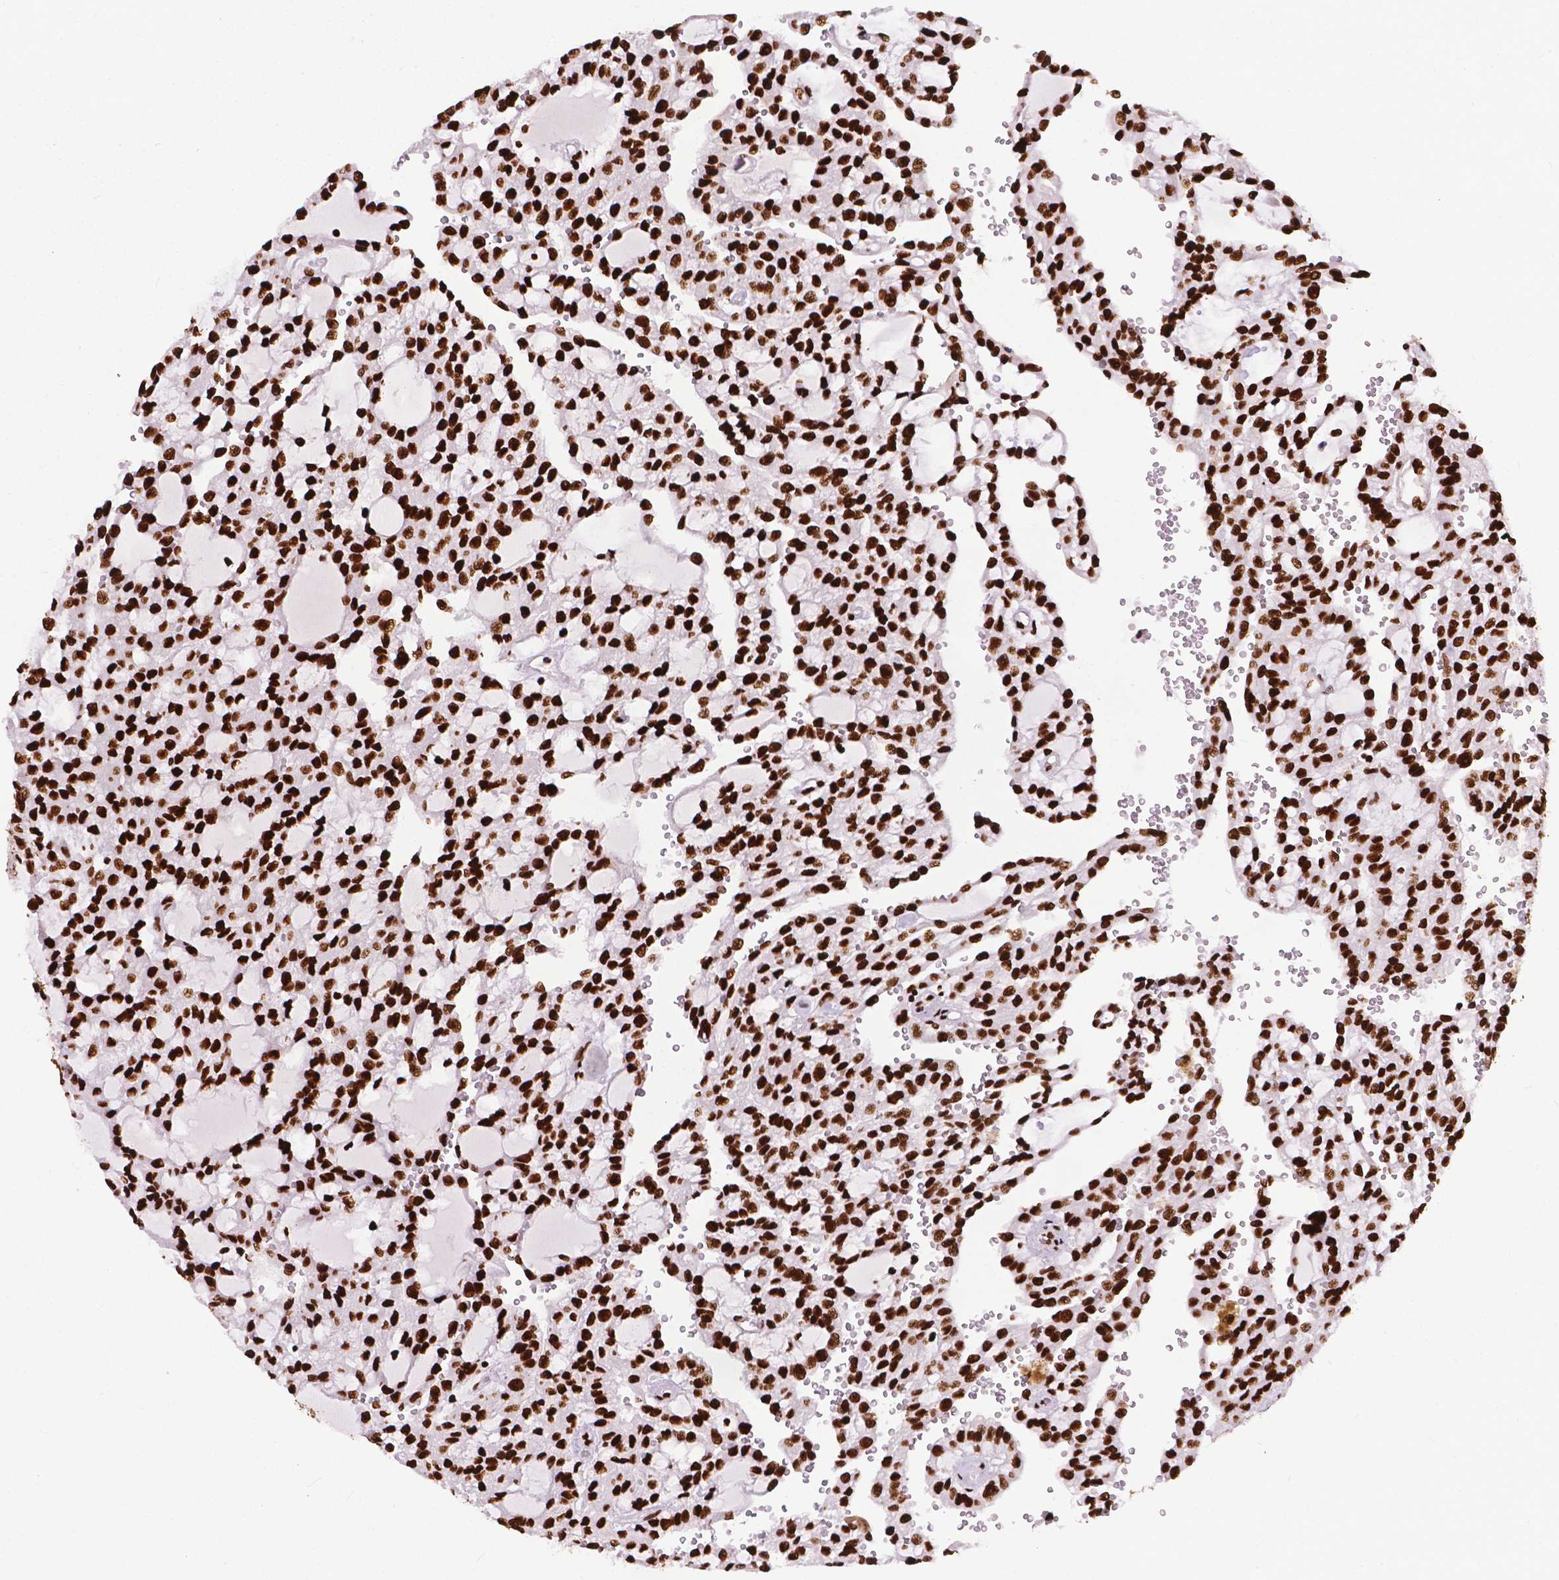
{"staining": {"intensity": "strong", "quantity": ">75%", "location": "nuclear"}, "tissue": "renal cancer", "cell_type": "Tumor cells", "image_type": "cancer", "snomed": [{"axis": "morphology", "description": "Adenocarcinoma, NOS"}, {"axis": "topography", "description": "Kidney"}], "caption": "IHC of renal cancer (adenocarcinoma) displays high levels of strong nuclear positivity in approximately >75% of tumor cells.", "gene": "SMIM5", "patient": {"sex": "male", "age": 63}}